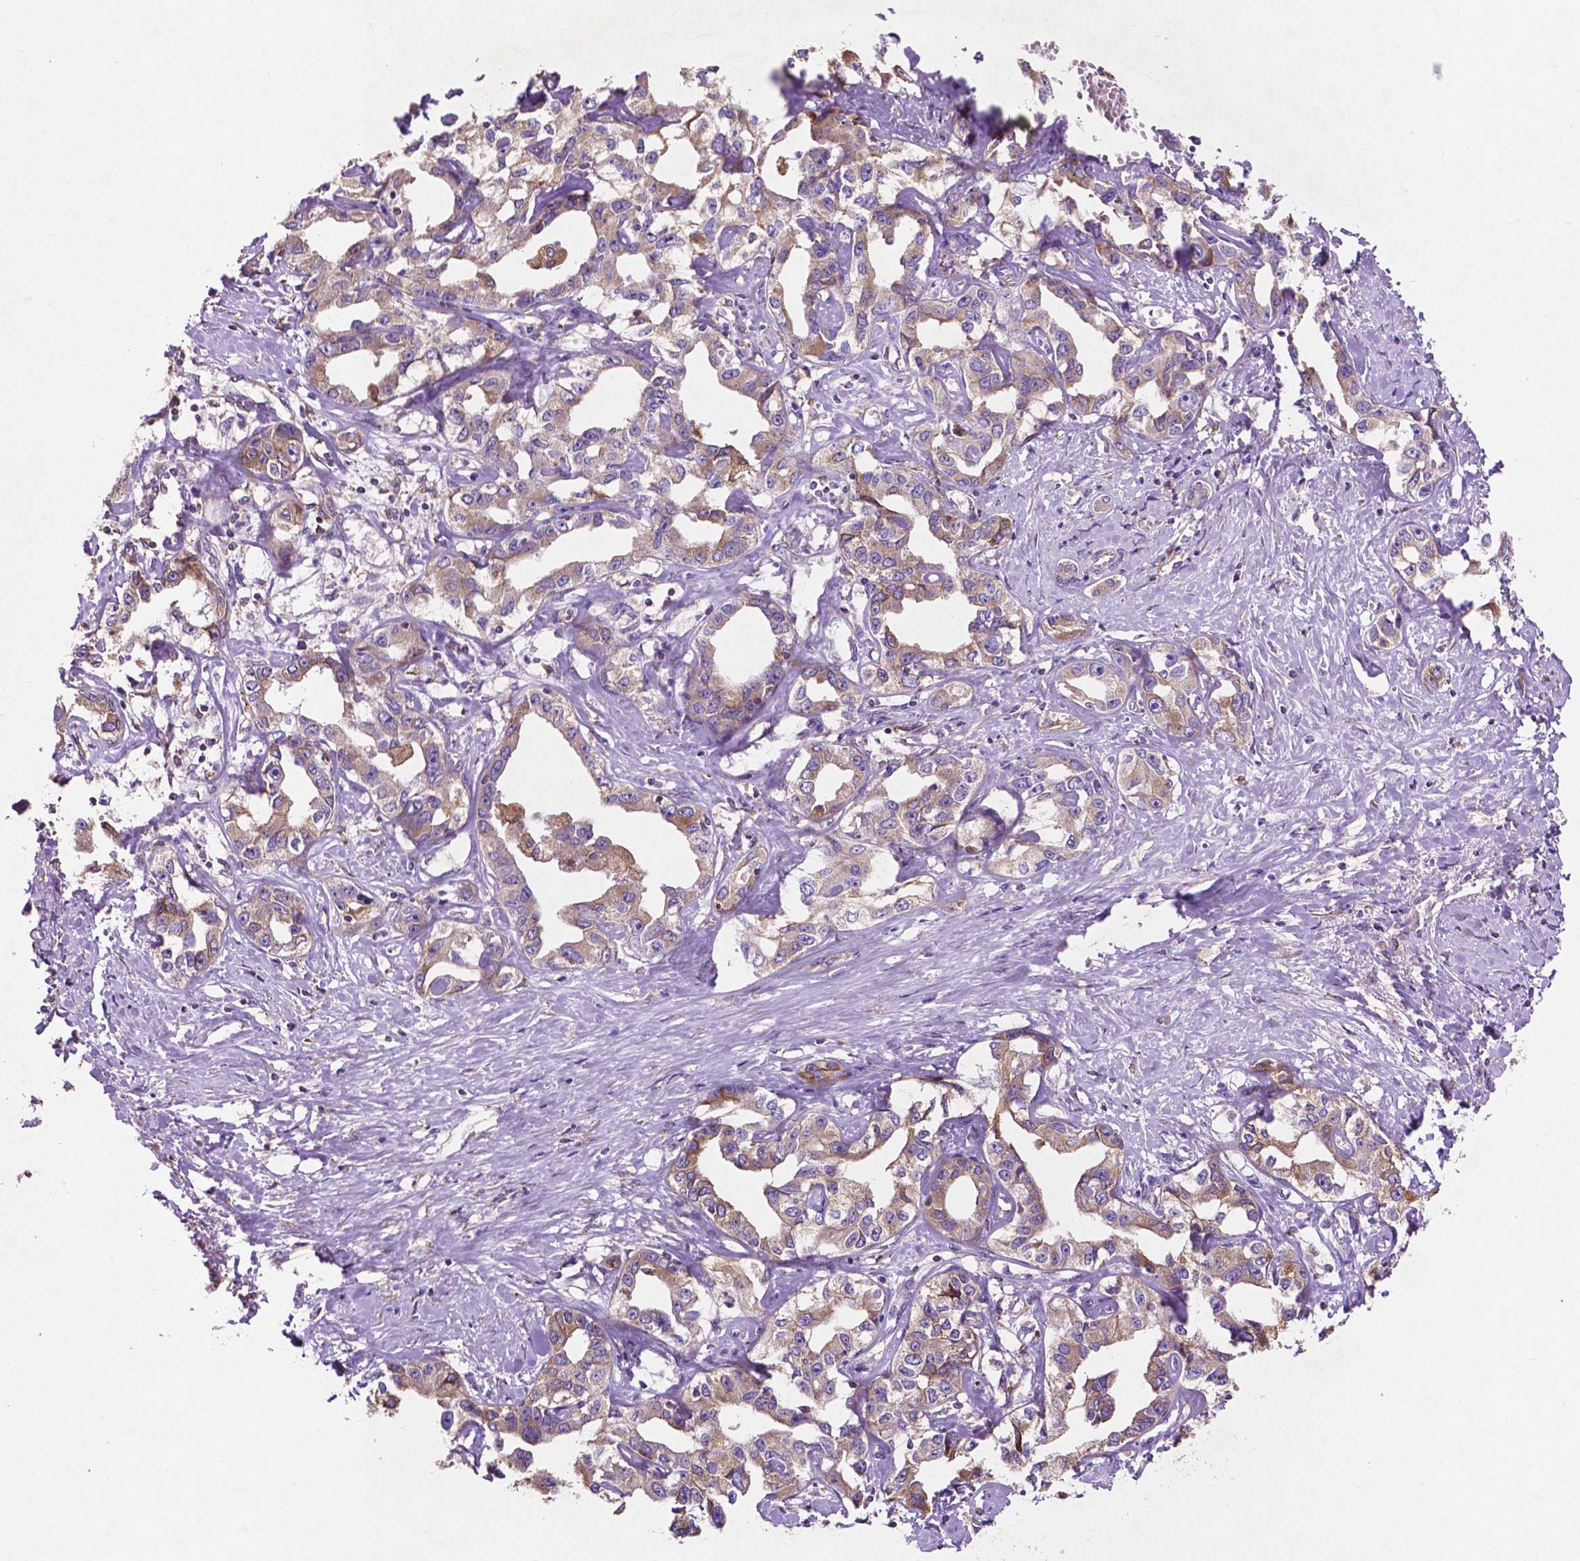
{"staining": {"intensity": "weak", "quantity": "<25%", "location": "cytoplasmic/membranous"}, "tissue": "liver cancer", "cell_type": "Tumor cells", "image_type": "cancer", "snomed": [{"axis": "morphology", "description": "Cholangiocarcinoma"}, {"axis": "topography", "description": "Liver"}], "caption": "Human liver cancer (cholangiocarcinoma) stained for a protein using immunohistochemistry reveals no positivity in tumor cells.", "gene": "MBTPS1", "patient": {"sex": "male", "age": 59}}